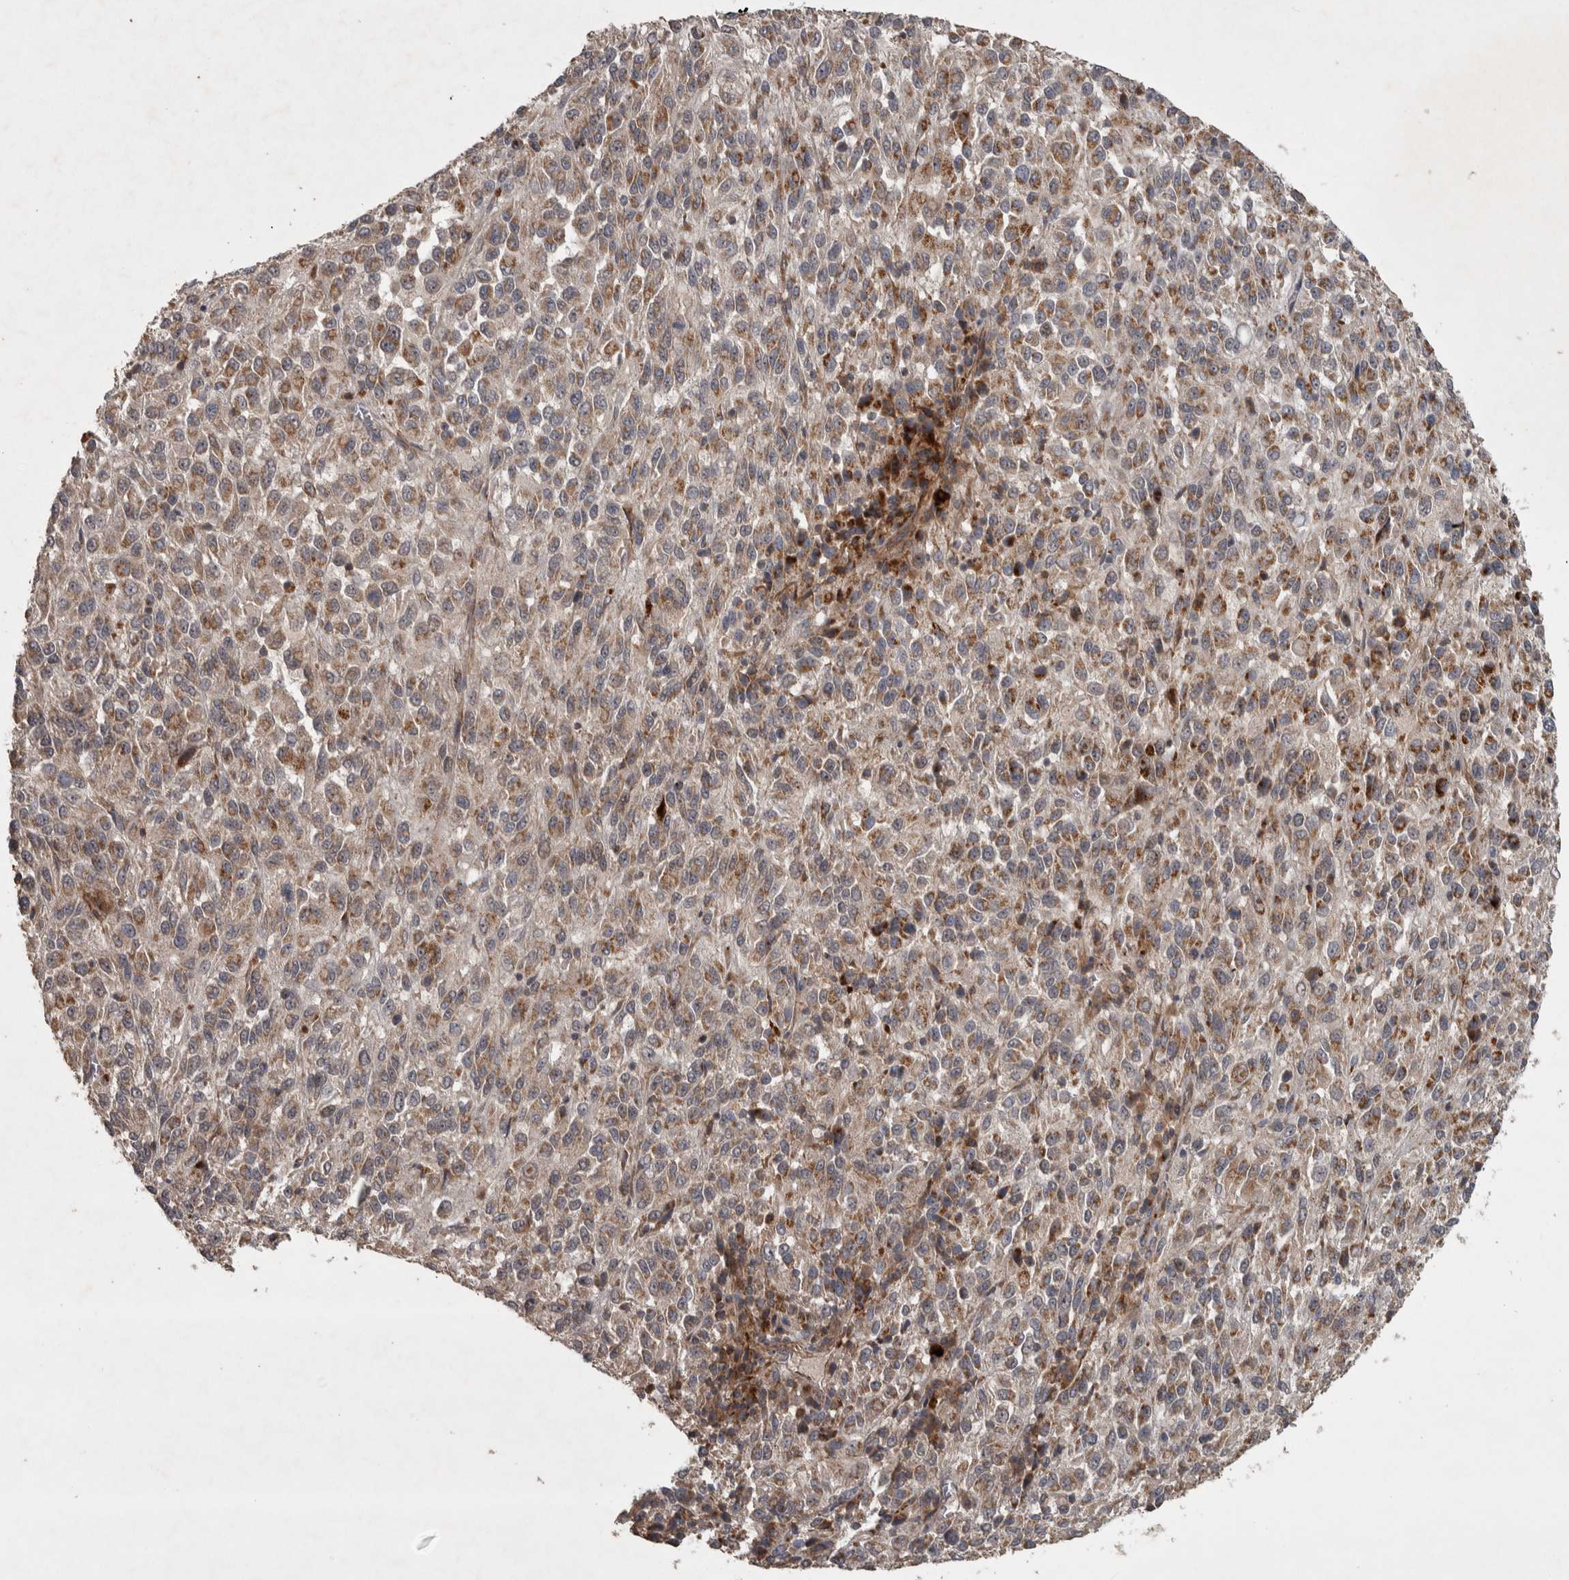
{"staining": {"intensity": "moderate", "quantity": ">75%", "location": "cytoplasmic/membranous"}, "tissue": "melanoma", "cell_type": "Tumor cells", "image_type": "cancer", "snomed": [{"axis": "morphology", "description": "Malignant melanoma, Metastatic site"}, {"axis": "topography", "description": "Lung"}], "caption": "Immunohistochemical staining of melanoma exhibits moderate cytoplasmic/membranous protein expression in about >75% of tumor cells.", "gene": "ERAL1", "patient": {"sex": "male", "age": 64}}